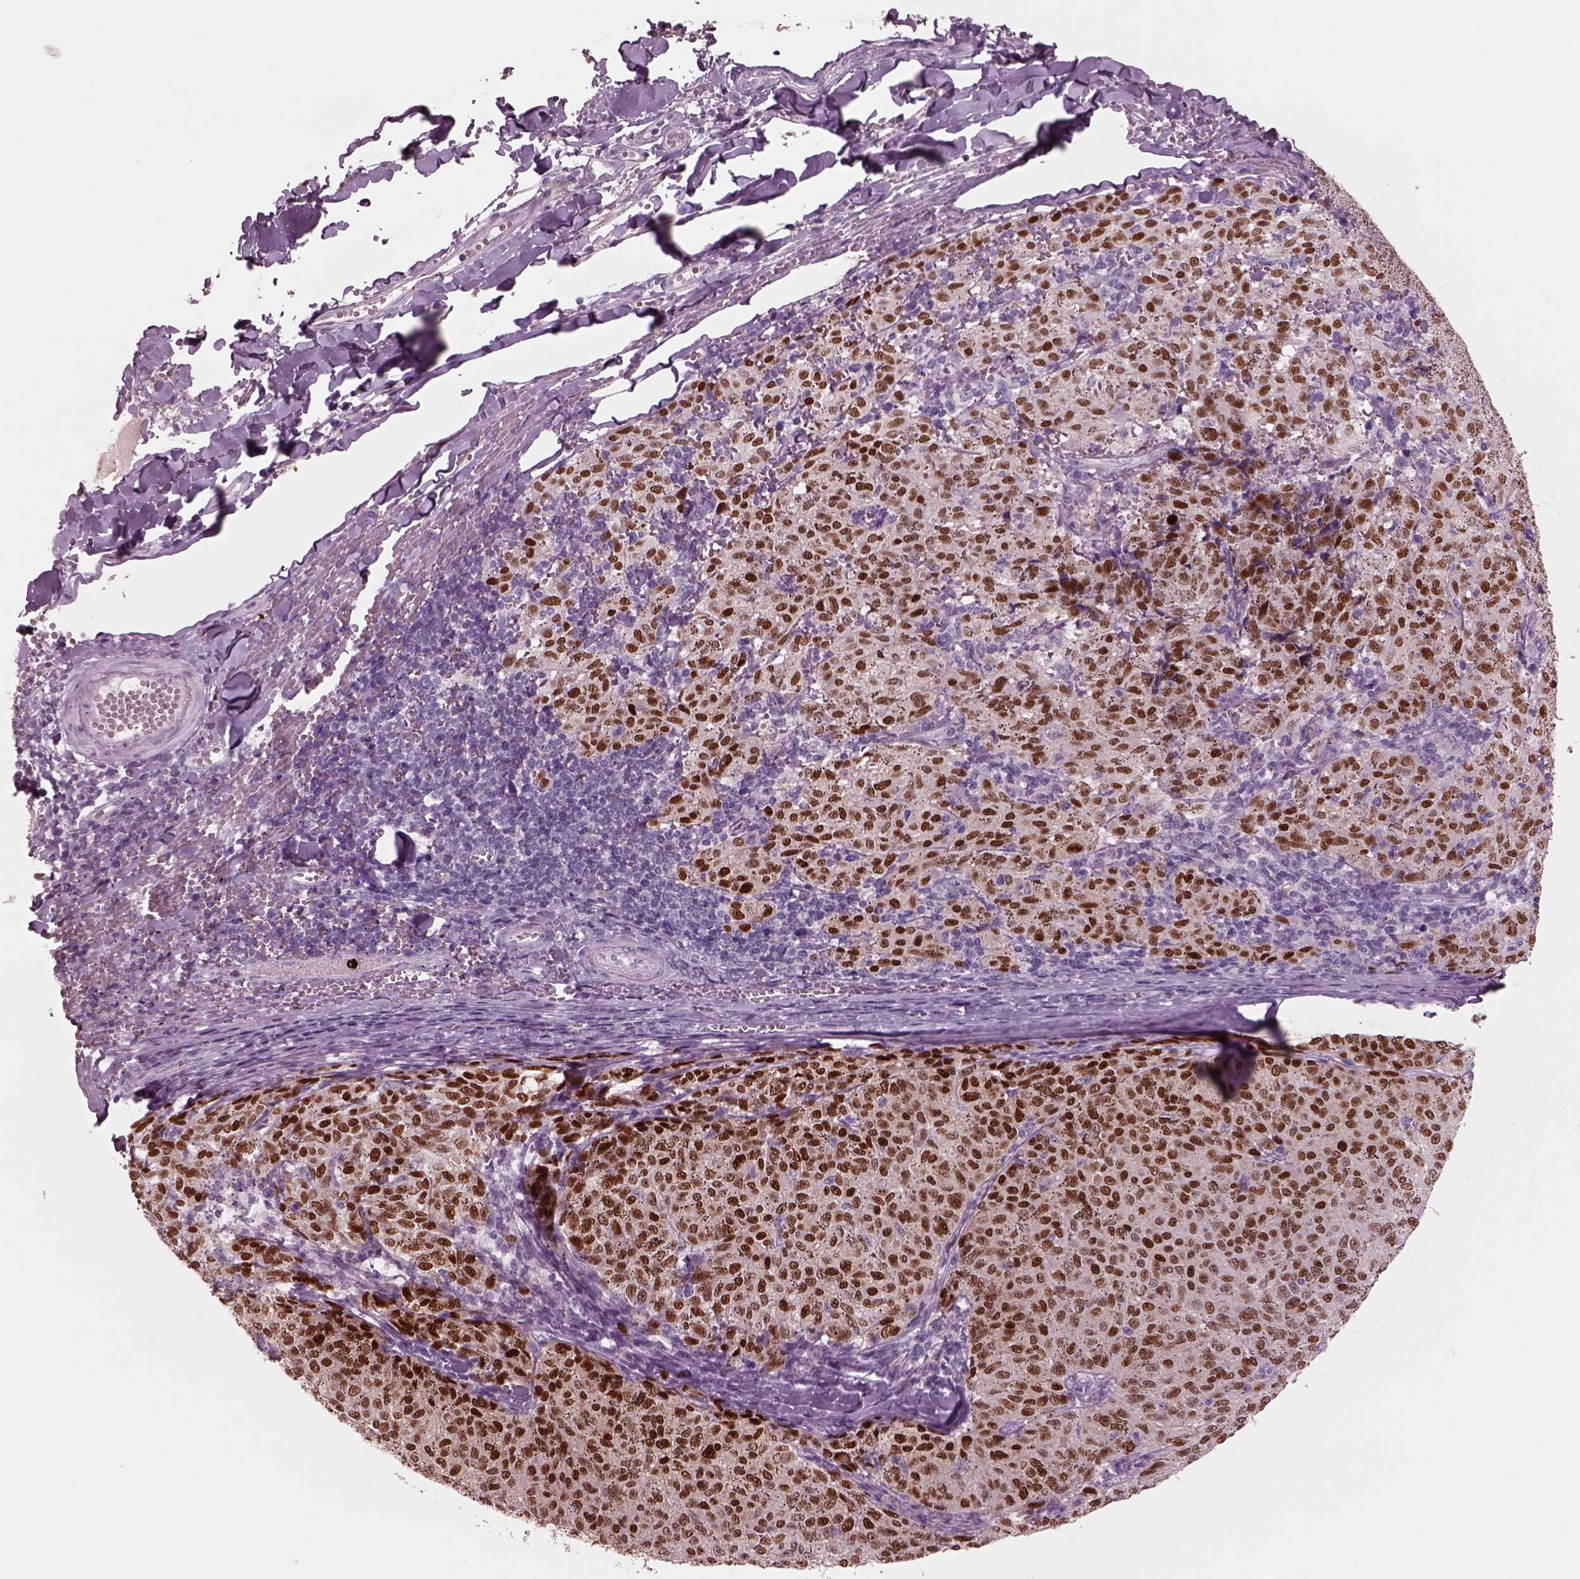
{"staining": {"intensity": "strong", "quantity": ">75%", "location": "nuclear"}, "tissue": "melanoma", "cell_type": "Tumor cells", "image_type": "cancer", "snomed": [{"axis": "morphology", "description": "Malignant melanoma, NOS"}, {"axis": "topography", "description": "Skin"}], "caption": "Melanoma was stained to show a protein in brown. There is high levels of strong nuclear positivity in about >75% of tumor cells.", "gene": "SOX9", "patient": {"sex": "female", "age": 72}}